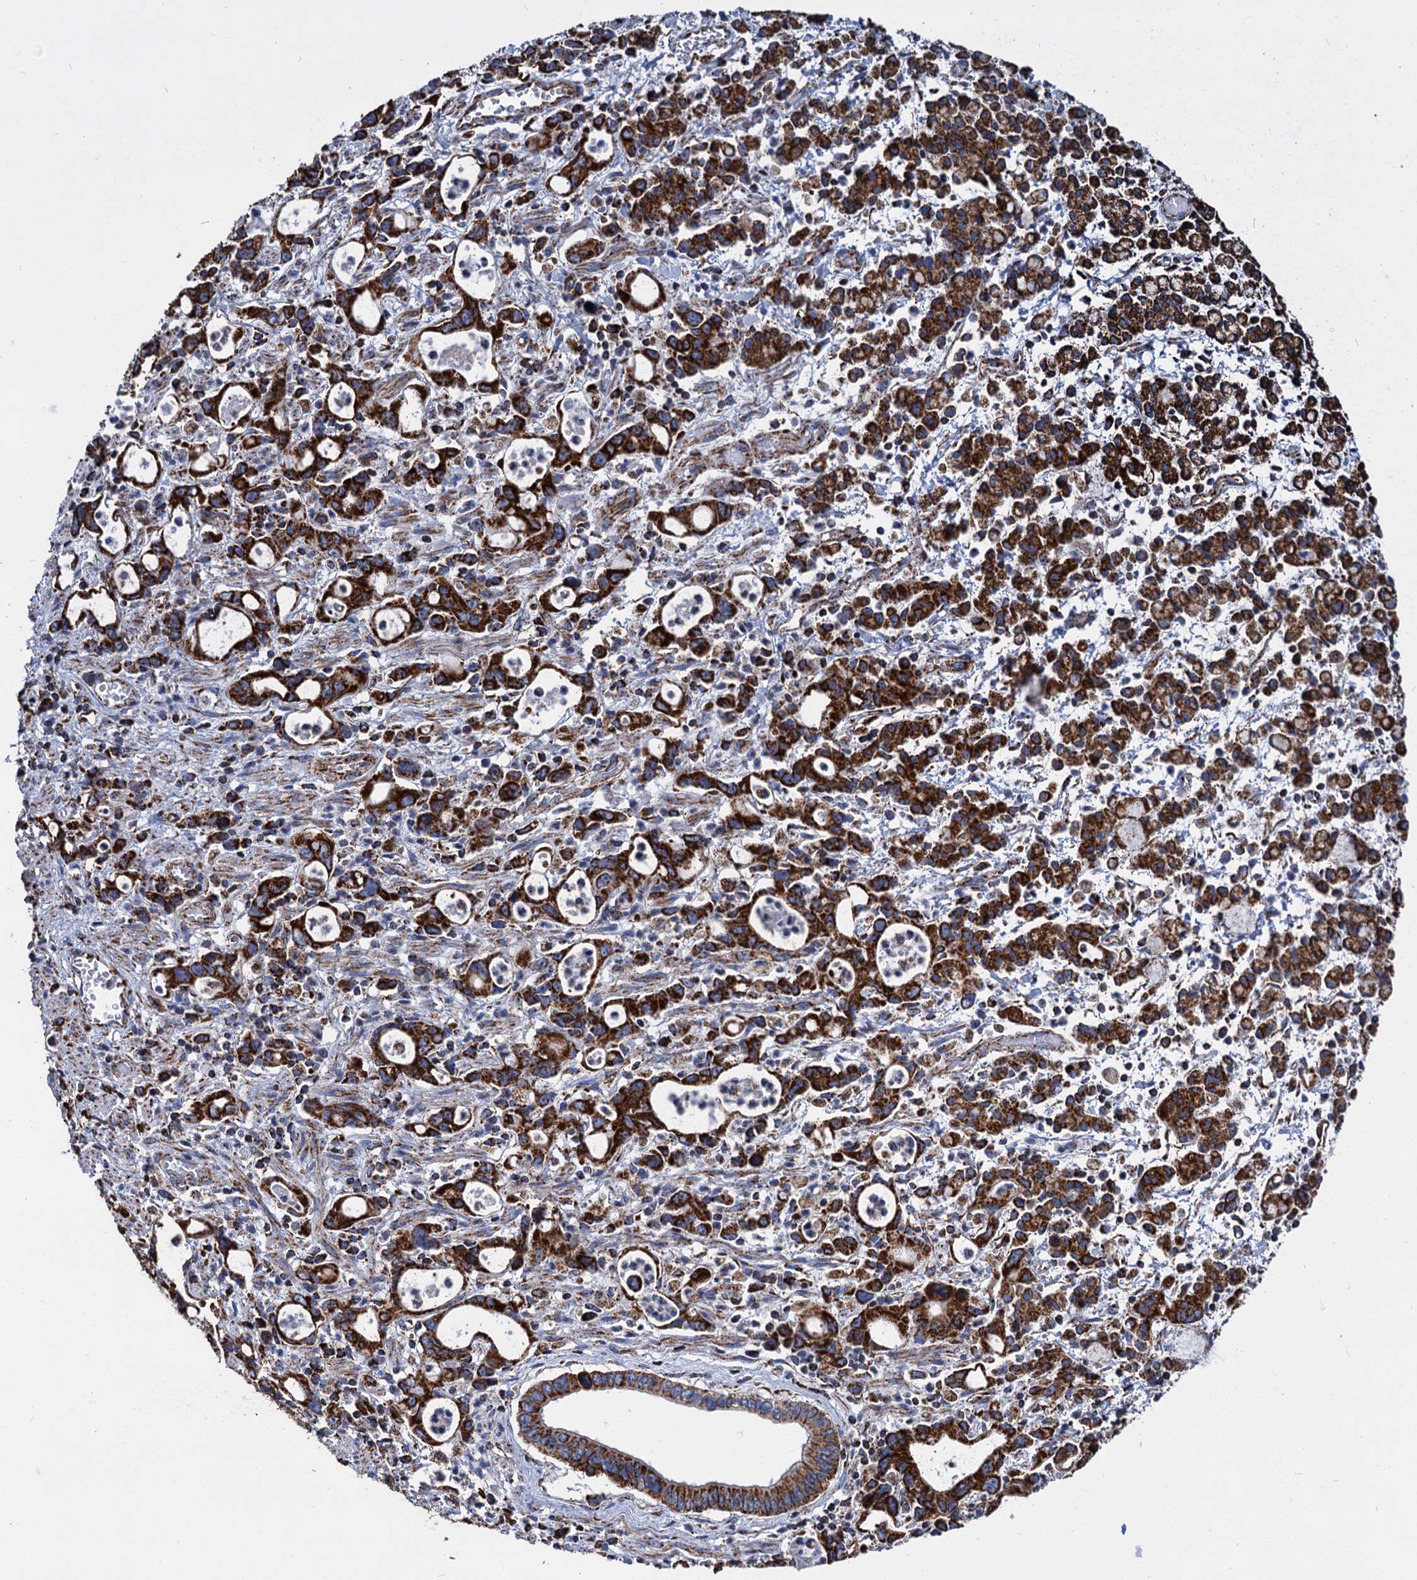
{"staining": {"intensity": "strong", "quantity": ">75%", "location": "cytoplasmic/membranous"}, "tissue": "stomach cancer", "cell_type": "Tumor cells", "image_type": "cancer", "snomed": [{"axis": "morphology", "description": "Adenocarcinoma, NOS"}, {"axis": "topography", "description": "Stomach, lower"}], "caption": "Human stomach cancer stained for a protein (brown) reveals strong cytoplasmic/membranous positive positivity in about >75% of tumor cells.", "gene": "TIMM10", "patient": {"sex": "female", "age": 43}}